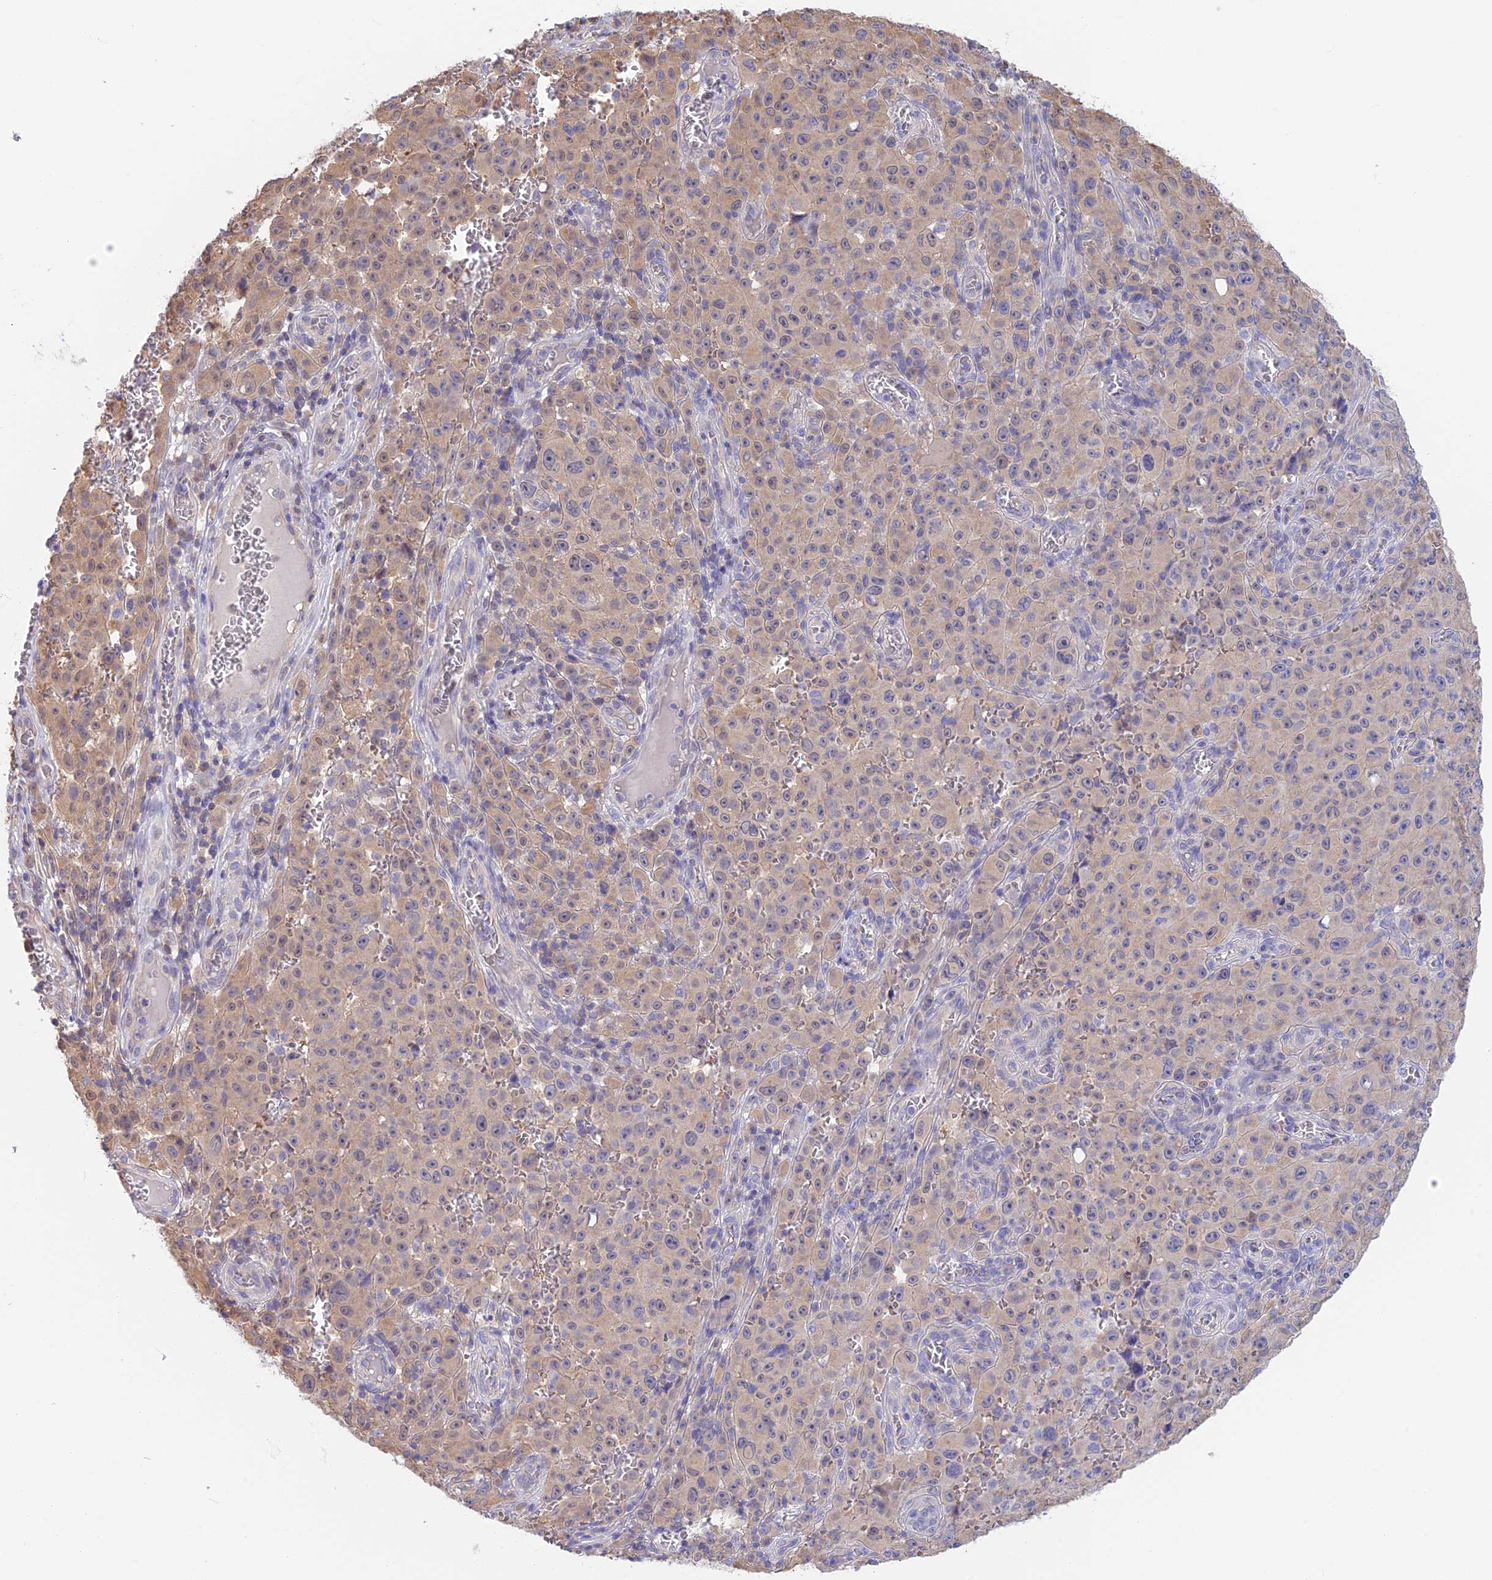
{"staining": {"intensity": "weak", "quantity": "25%-75%", "location": "cytoplasmic/membranous"}, "tissue": "melanoma", "cell_type": "Tumor cells", "image_type": "cancer", "snomed": [{"axis": "morphology", "description": "Malignant melanoma, NOS"}, {"axis": "topography", "description": "Skin"}], "caption": "IHC image of neoplastic tissue: human melanoma stained using IHC demonstrates low levels of weak protein expression localized specifically in the cytoplasmic/membranous of tumor cells, appearing as a cytoplasmic/membranous brown color.", "gene": "SNAP91", "patient": {"sex": "female", "age": 82}}